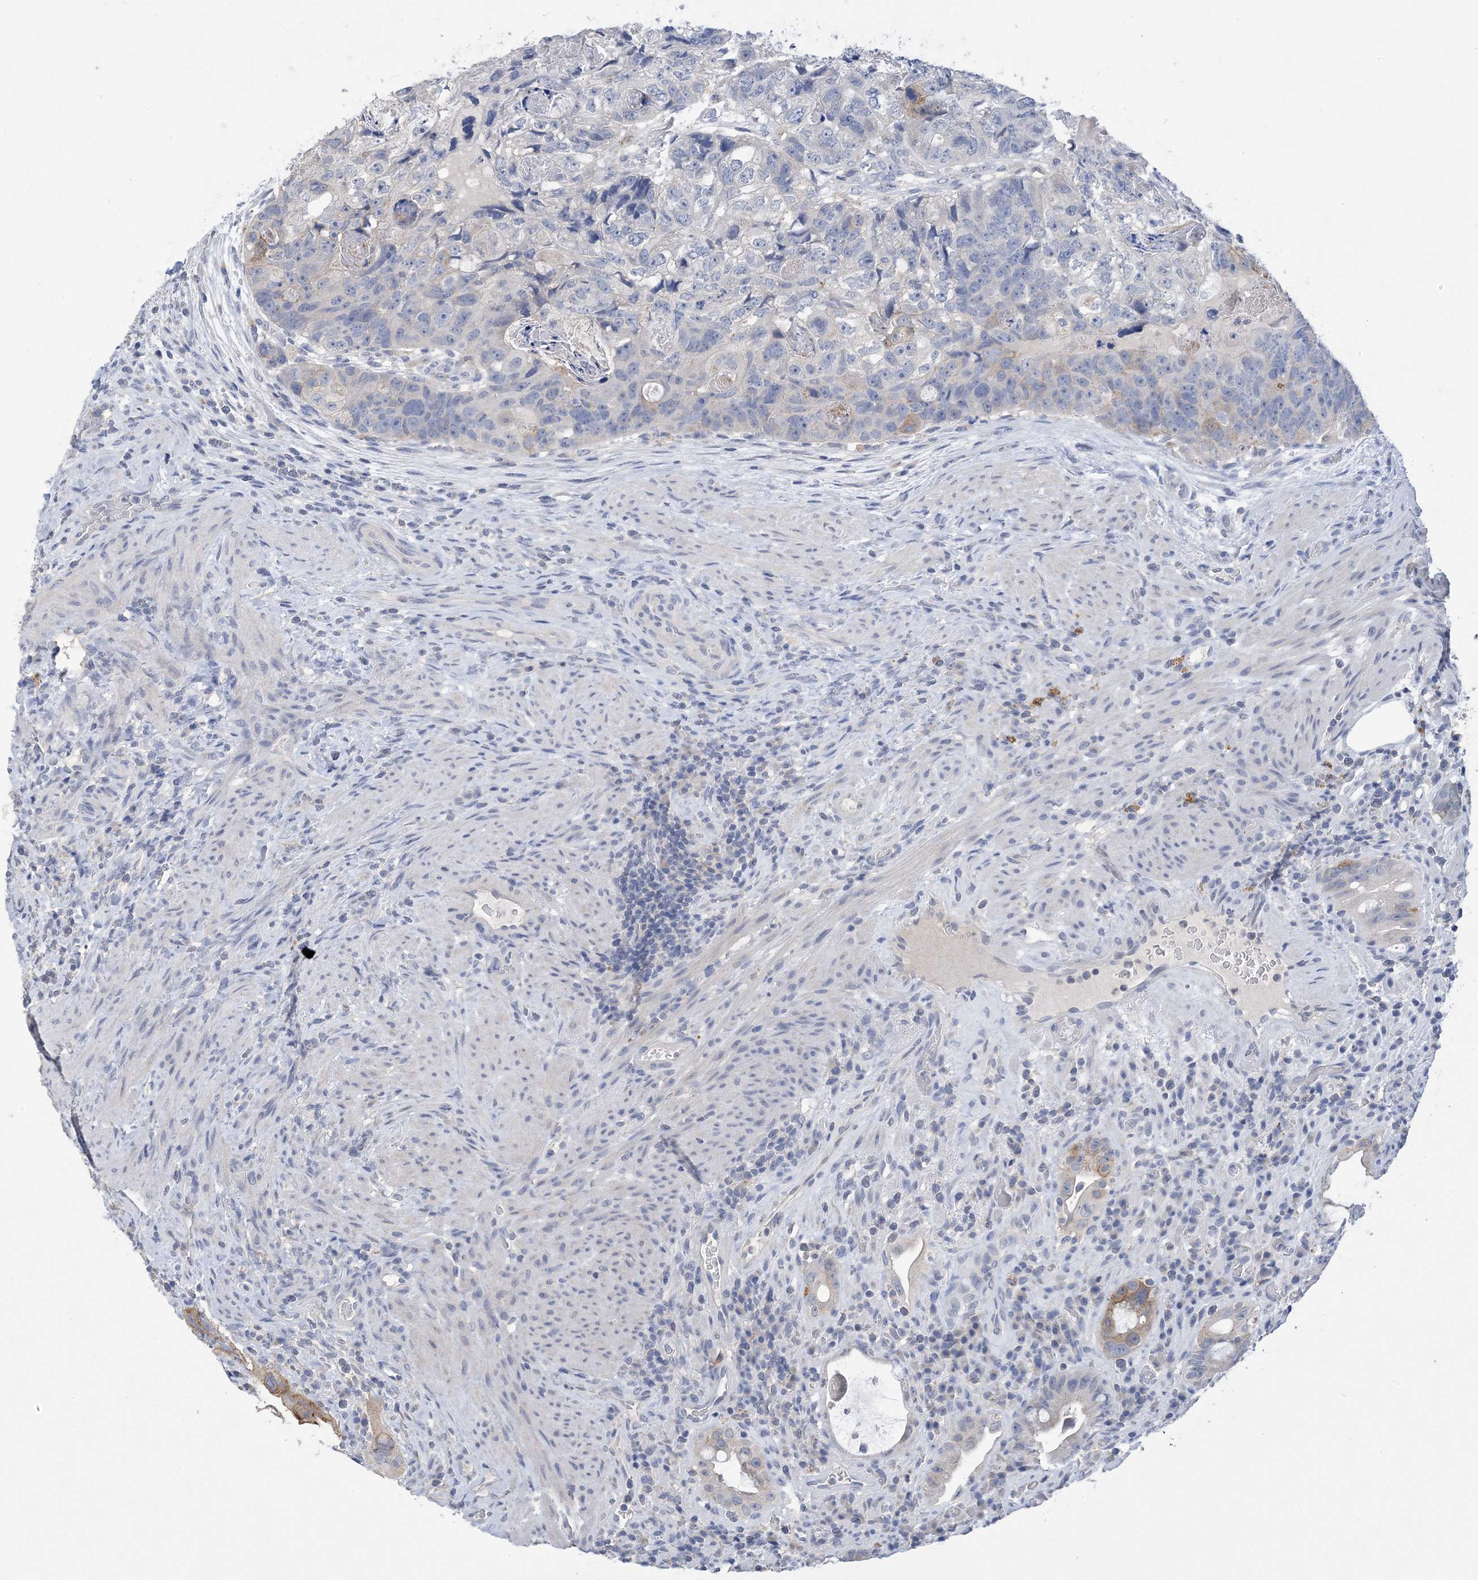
{"staining": {"intensity": "negative", "quantity": "none", "location": "none"}, "tissue": "colorectal cancer", "cell_type": "Tumor cells", "image_type": "cancer", "snomed": [{"axis": "morphology", "description": "Adenocarcinoma, NOS"}, {"axis": "topography", "description": "Rectum"}], "caption": "There is no significant positivity in tumor cells of colorectal cancer (adenocarcinoma).", "gene": "DSC3", "patient": {"sex": "male", "age": 59}}